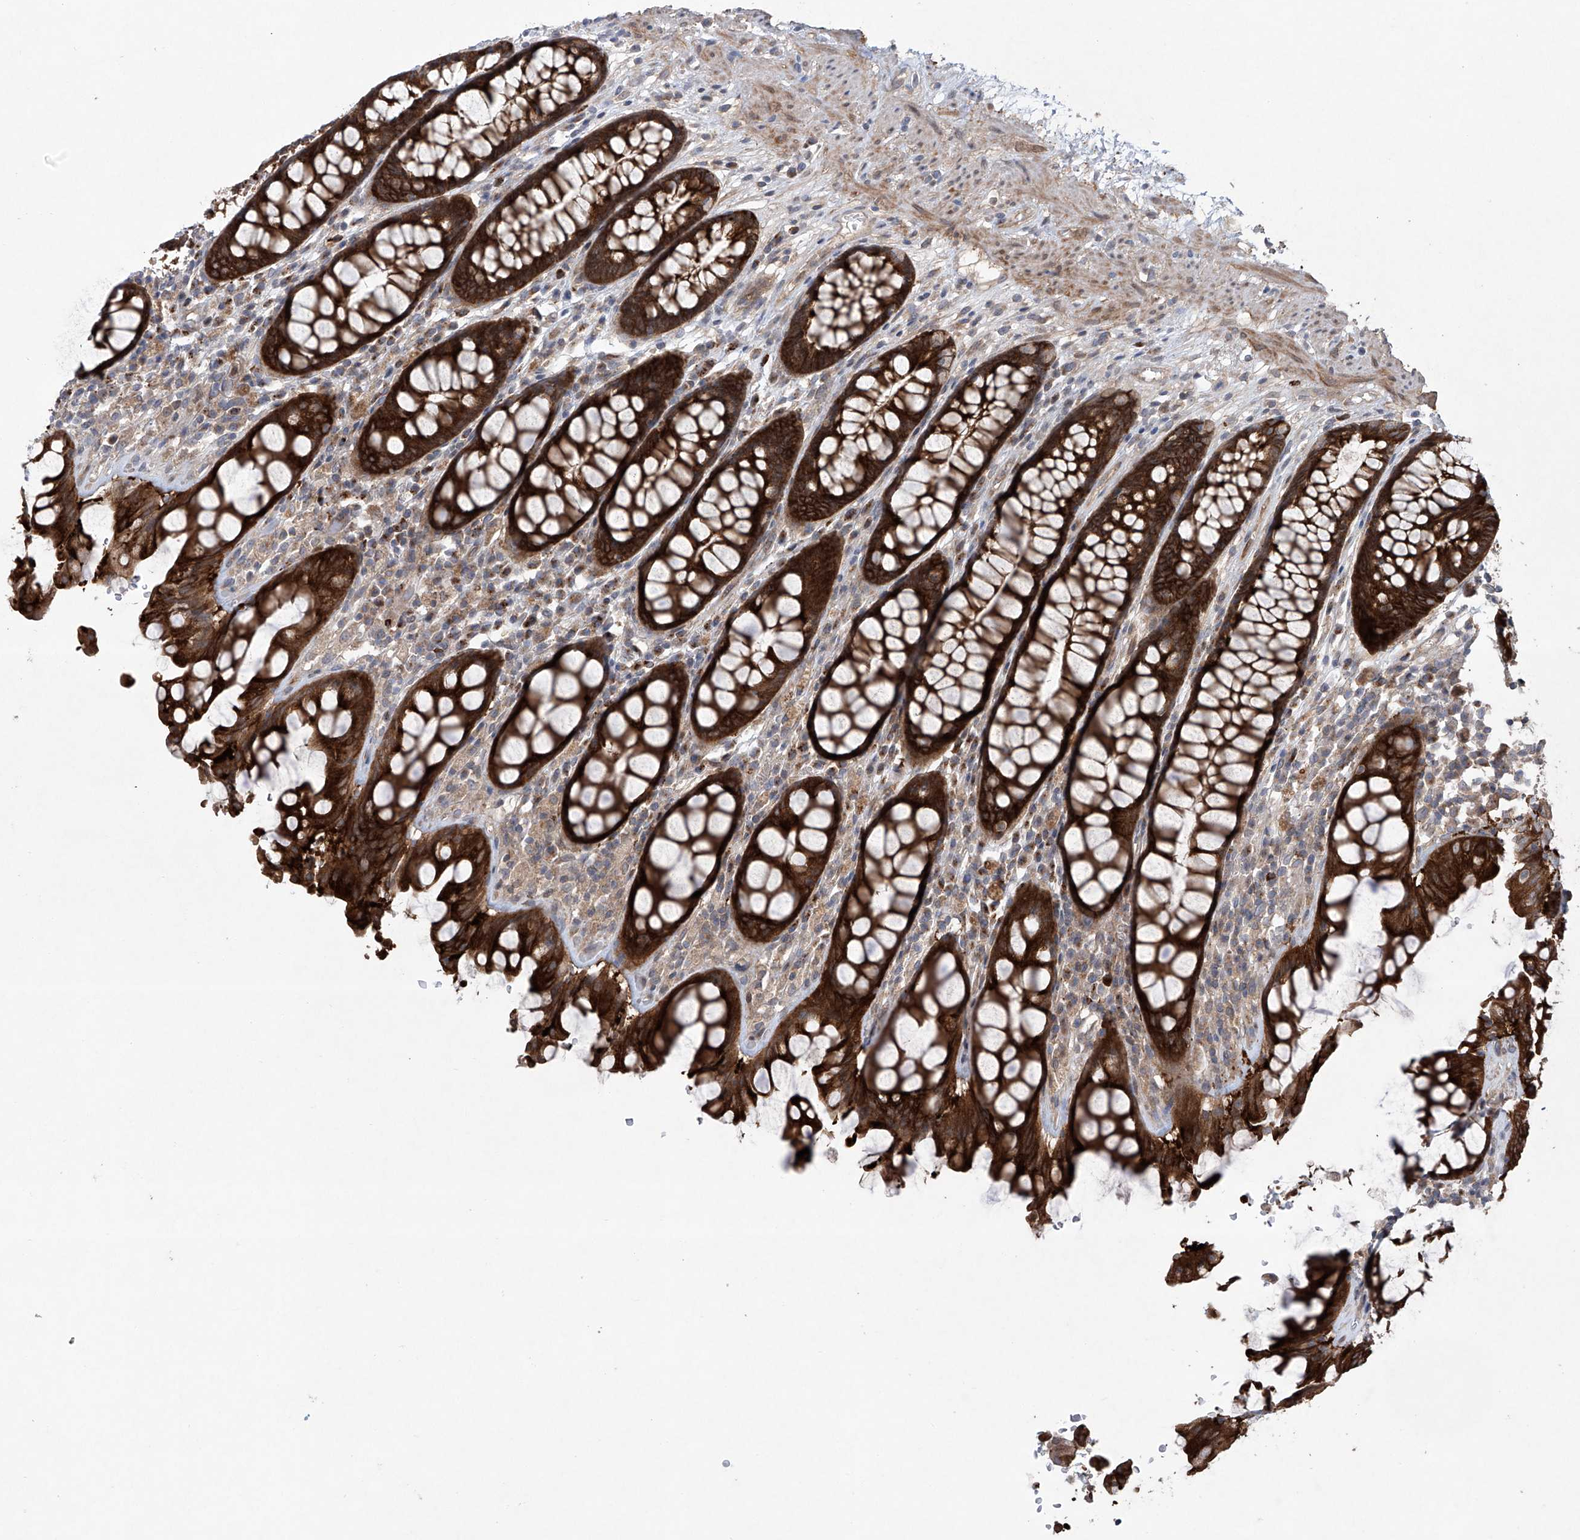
{"staining": {"intensity": "strong", "quantity": ">75%", "location": "cytoplasmic/membranous"}, "tissue": "rectum", "cell_type": "Glandular cells", "image_type": "normal", "snomed": [{"axis": "morphology", "description": "Normal tissue, NOS"}, {"axis": "topography", "description": "Rectum"}], "caption": "IHC of unremarkable human rectum demonstrates high levels of strong cytoplasmic/membranous expression in about >75% of glandular cells. The protein is stained brown, and the nuclei are stained in blue (DAB IHC with brightfield microscopy, high magnification).", "gene": "KLC4", "patient": {"sex": "male", "age": 64}}